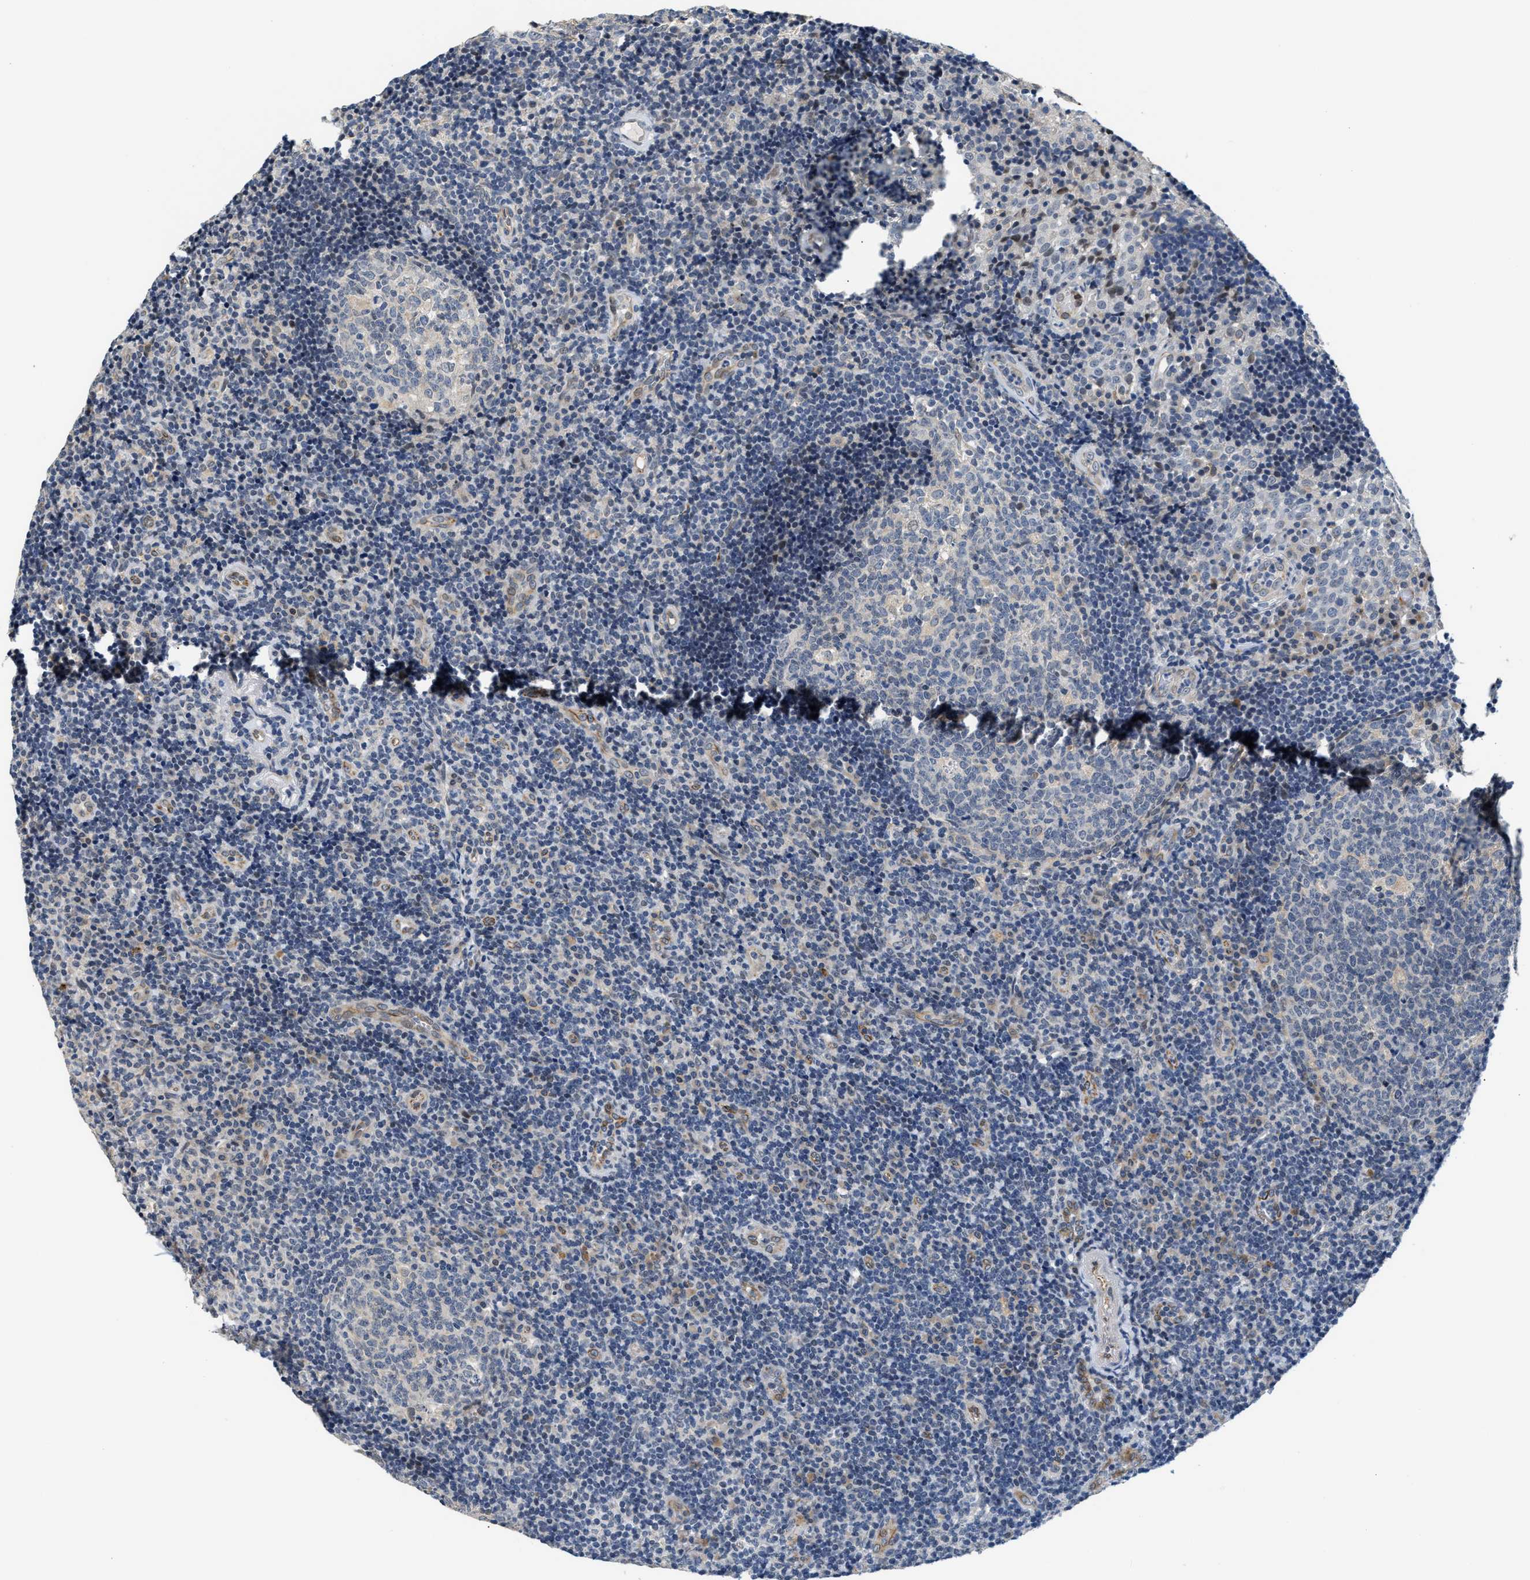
{"staining": {"intensity": "negative", "quantity": "none", "location": "none"}, "tissue": "tonsil", "cell_type": "Germinal center cells", "image_type": "normal", "snomed": [{"axis": "morphology", "description": "Normal tissue, NOS"}, {"axis": "topography", "description": "Tonsil"}], "caption": "The immunohistochemistry image has no significant staining in germinal center cells of tonsil. (DAB (3,3'-diaminobenzidine) IHC visualized using brightfield microscopy, high magnification).", "gene": "PPM1H", "patient": {"sex": "female", "age": 40}}